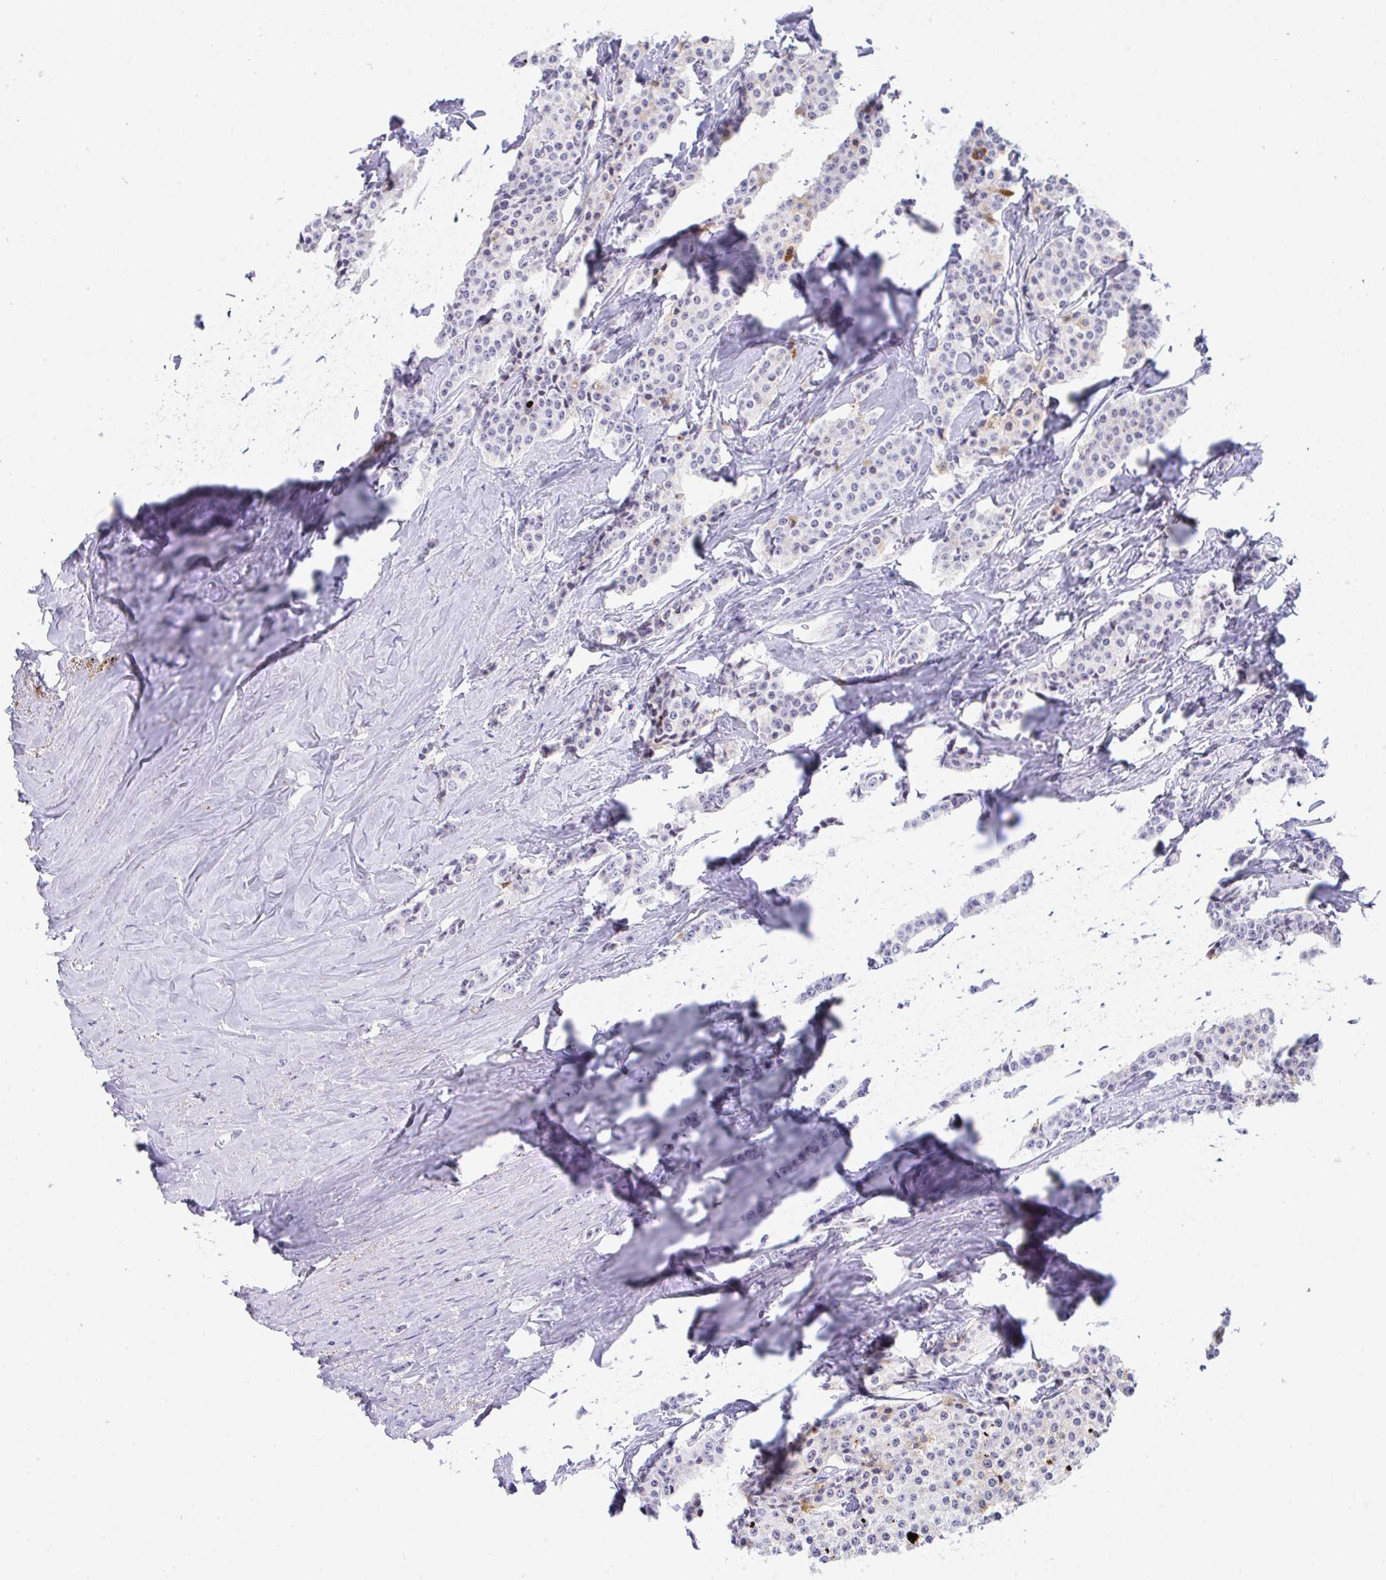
{"staining": {"intensity": "negative", "quantity": "none", "location": "none"}, "tissue": "carcinoid", "cell_type": "Tumor cells", "image_type": "cancer", "snomed": [{"axis": "morphology", "description": "Carcinoid, malignant, NOS"}, {"axis": "topography", "description": "Small intestine"}], "caption": "Photomicrograph shows no significant protein positivity in tumor cells of malignant carcinoid.", "gene": "KMT2E", "patient": {"sex": "female", "age": 64}}